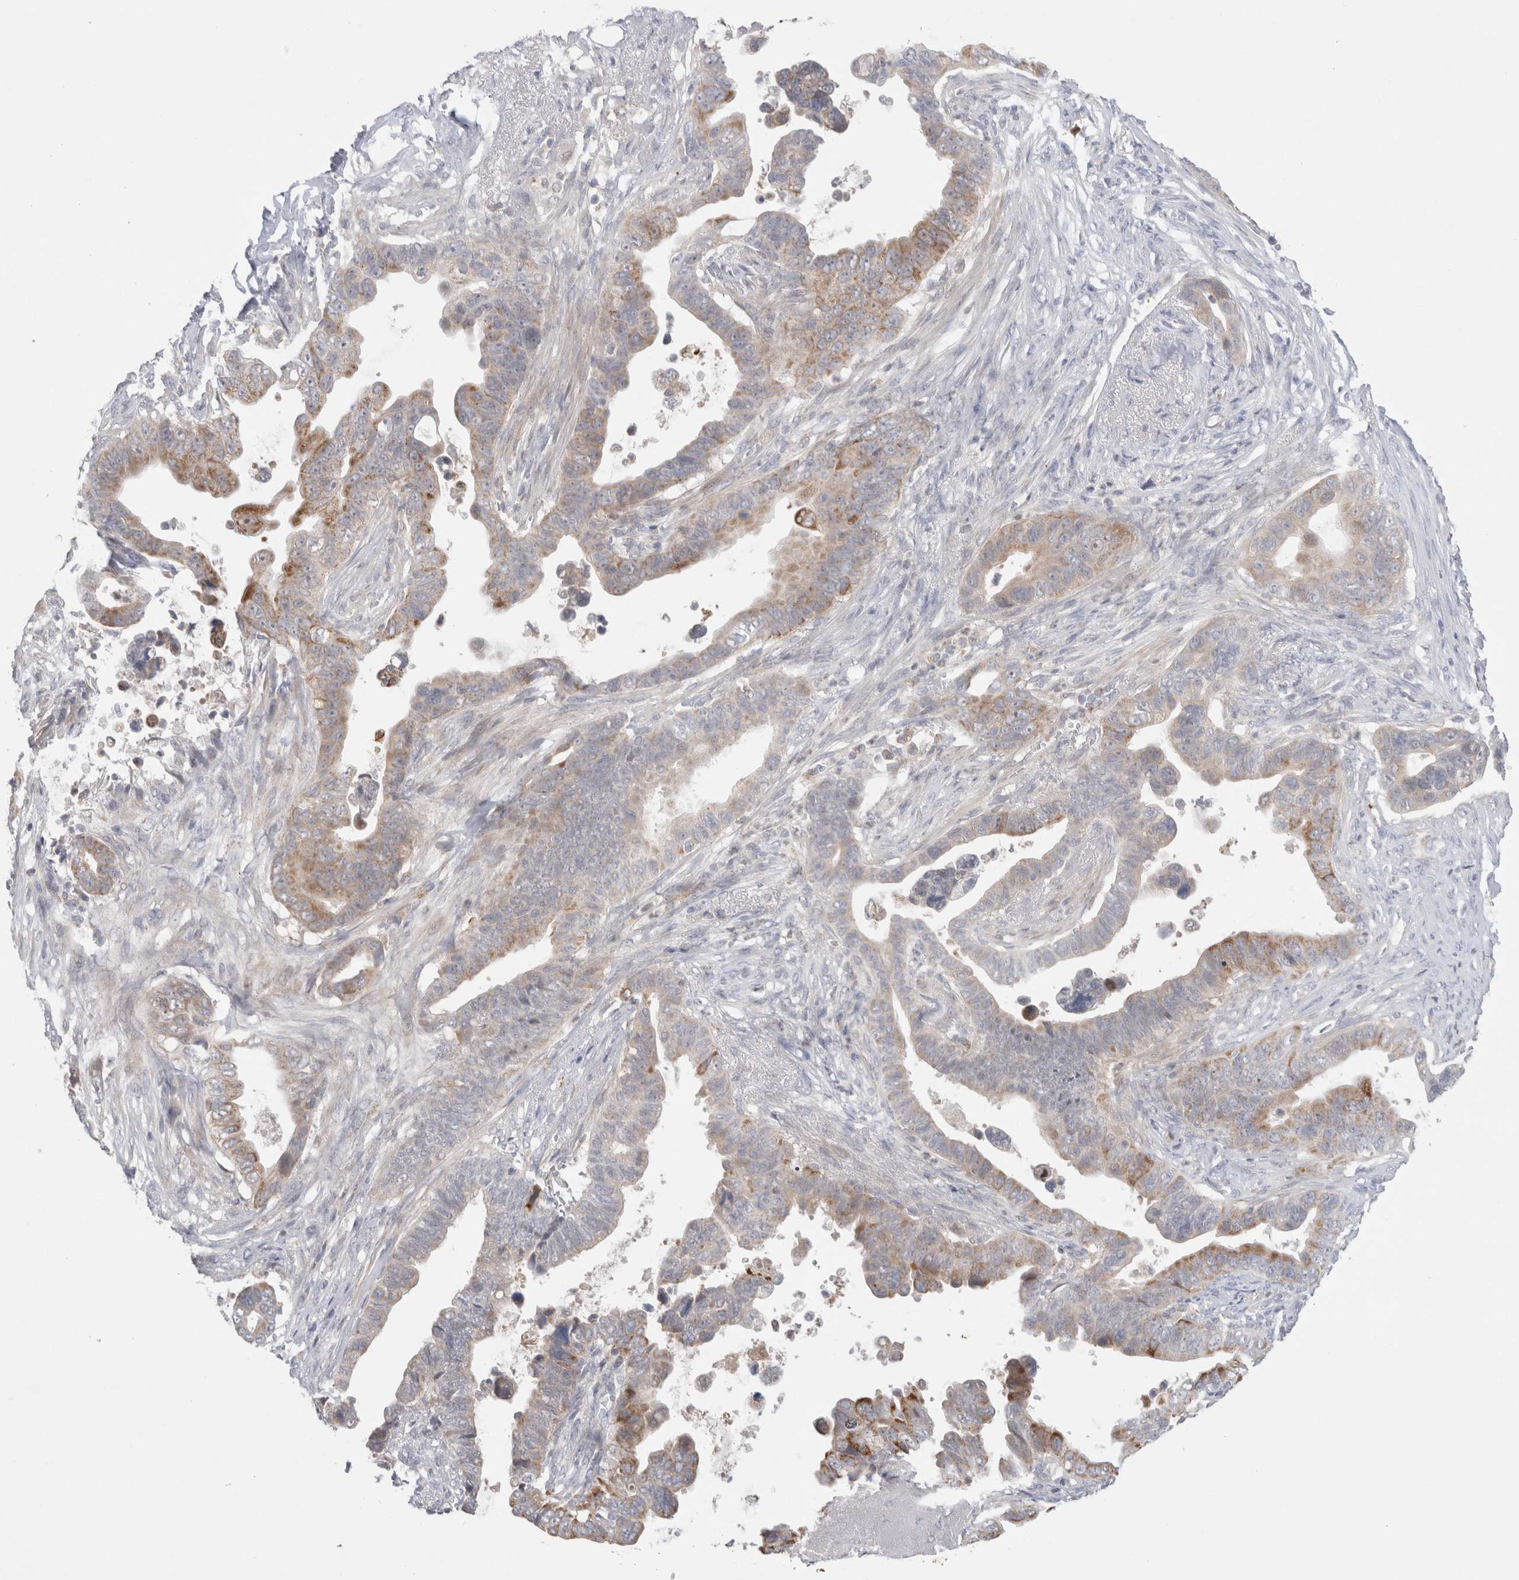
{"staining": {"intensity": "moderate", "quantity": "25%-75%", "location": "cytoplasmic/membranous"}, "tissue": "pancreatic cancer", "cell_type": "Tumor cells", "image_type": "cancer", "snomed": [{"axis": "morphology", "description": "Adenocarcinoma, NOS"}, {"axis": "topography", "description": "Pancreas"}], "caption": "Pancreatic cancer tissue shows moderate cytoplasmic/membranous expression in approximately 25%-75% of tumor cells", "gene": "AGMAT", "patient": {"sex": "female", "age": 72}}